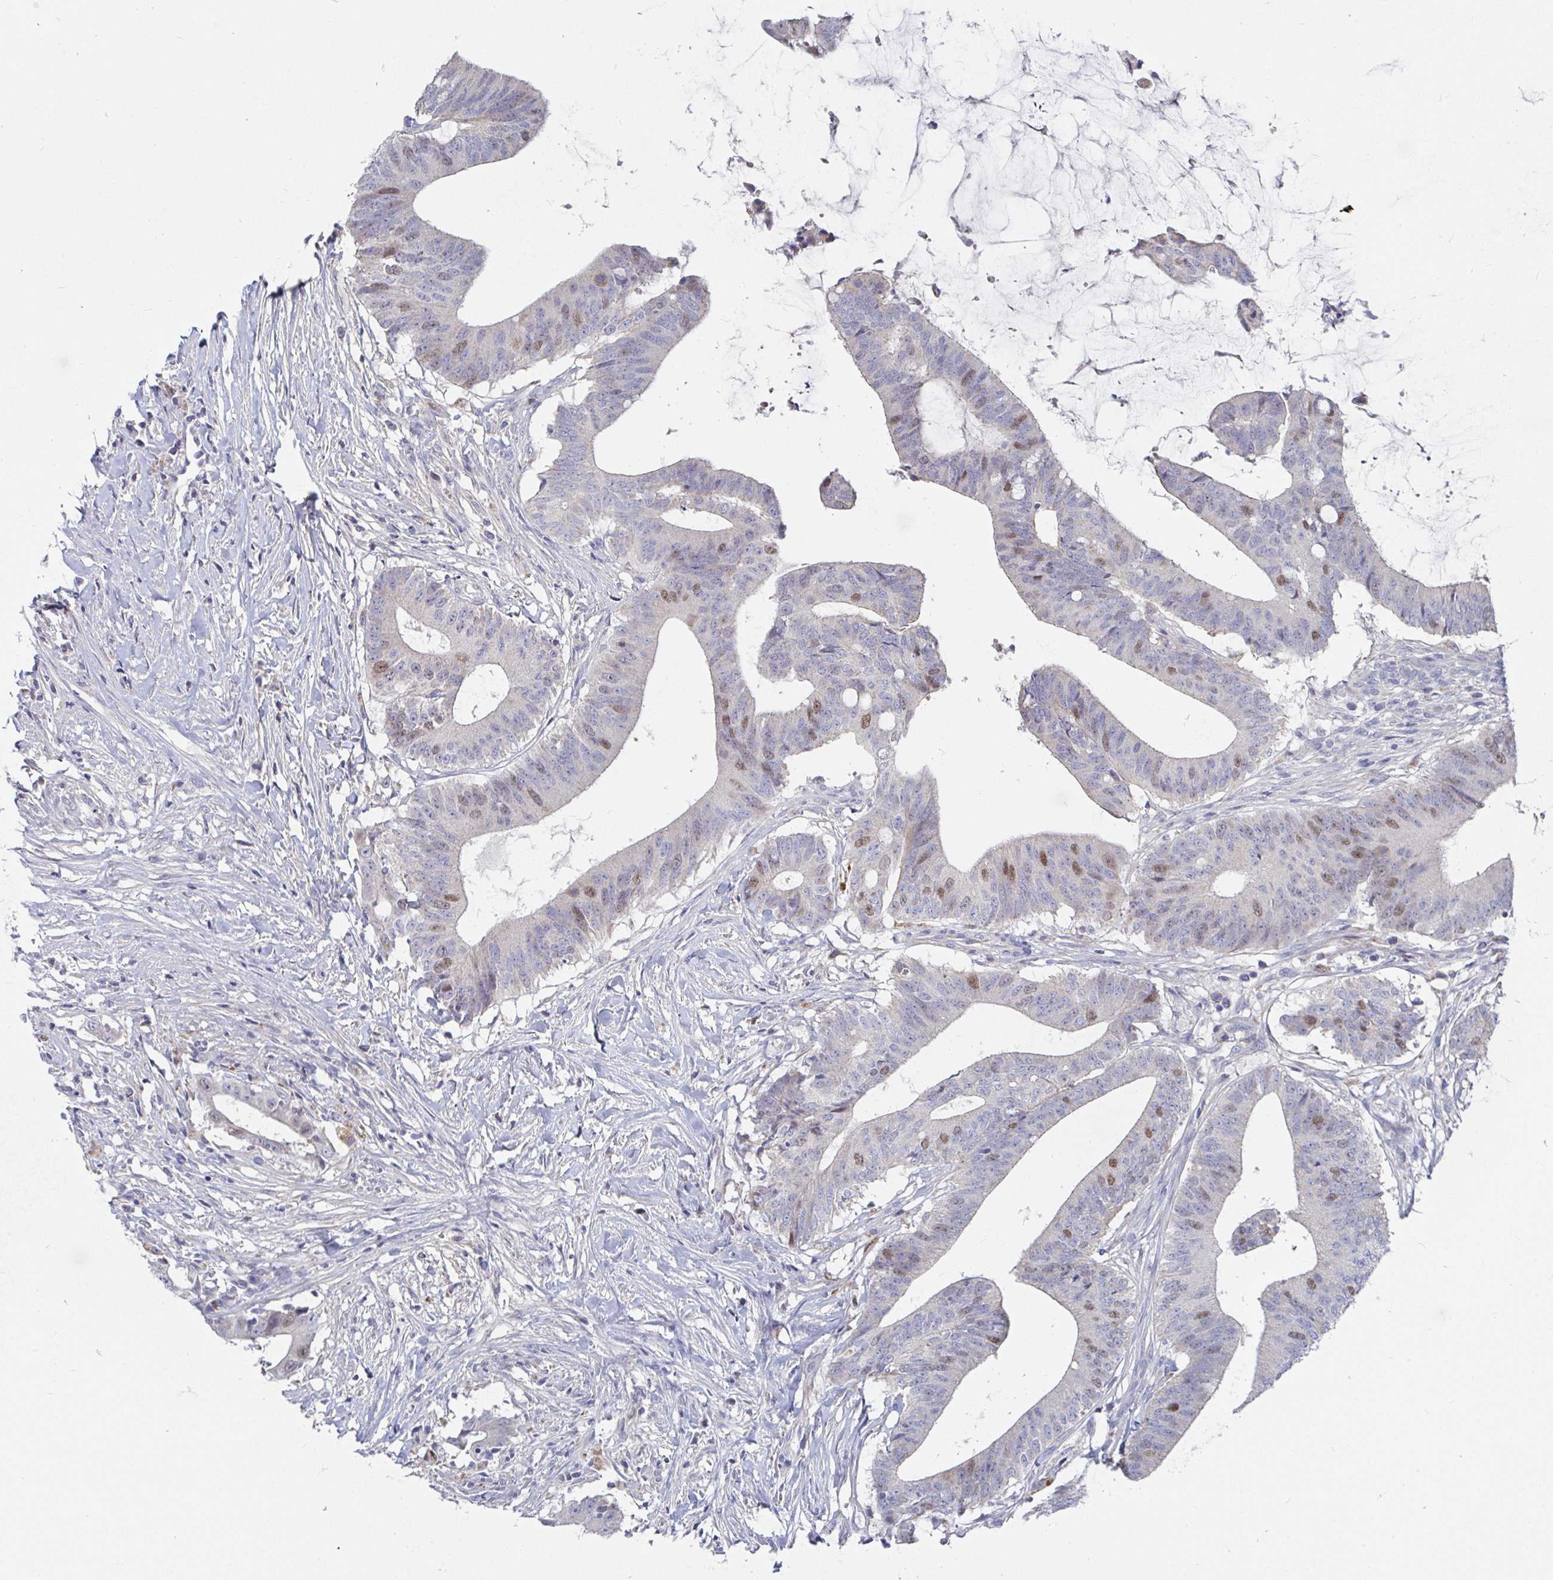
{"staining": {"intensity": "moderate", "quantity": "<25%", "location": "nuclear"}, "tissue": "colorectal cancer", "cell_type": "Tumor cells", "image_type": "cancer", "snomed": [{"axis": "morphology", "description": "Adenocarcinoma, NOS"}, {"axis": "topography", "description": "Colon"}], "caption": "This is an image of immunohistochemistry (IHC) staining of colorectal cancer, which shows moderate positivity in the nuclear of tumor cells.", "gene": "ATP5F1C", "patient": {"sex": "female", "age": 43}}